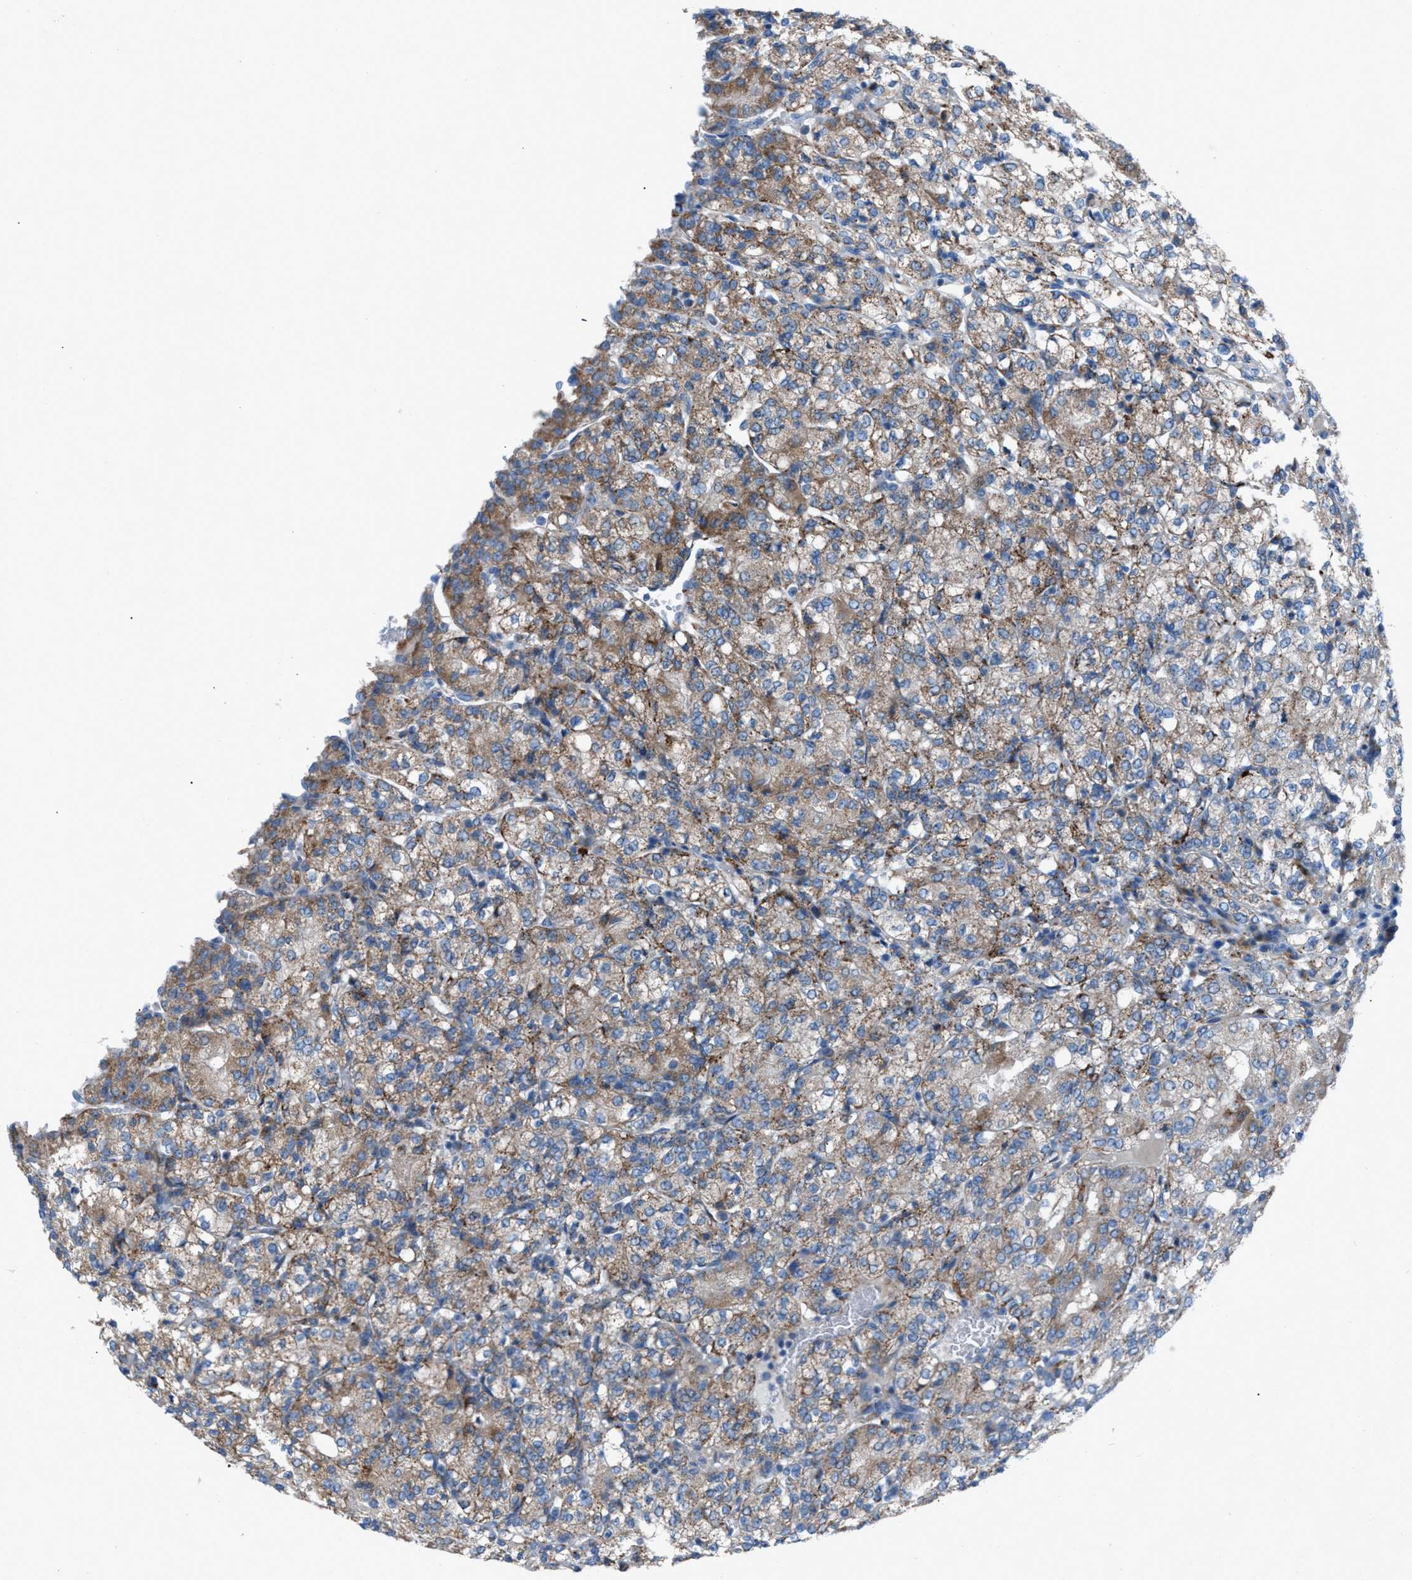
{"staining": {"intensity": "moderate", "quantity": ">75%", "location": "cytoplasmic/membranous"}, "tissue": "renal cancer", "cell_type": "Tumor cells", "image_type": "cancer", "snomed": [{"axis": "morphology", "description": "Adenocarcinoma, NOS"}, {"axis": "topography", "description": "Kidney"}], "caption": "DAB (3,3'-diaminobenzidine) immunohistochemical staining of adenocarcinoma (renal) exhibits moderate cytoplasmic/membranous protein positivity in approximately >75% of tumor cells. Using DAB (brown) and hematoxylin (blue) stains, captured at high magnification using brightfield microscopy.", "gene": "CD1B", "patient": {"sex": "male", "age": 77}}